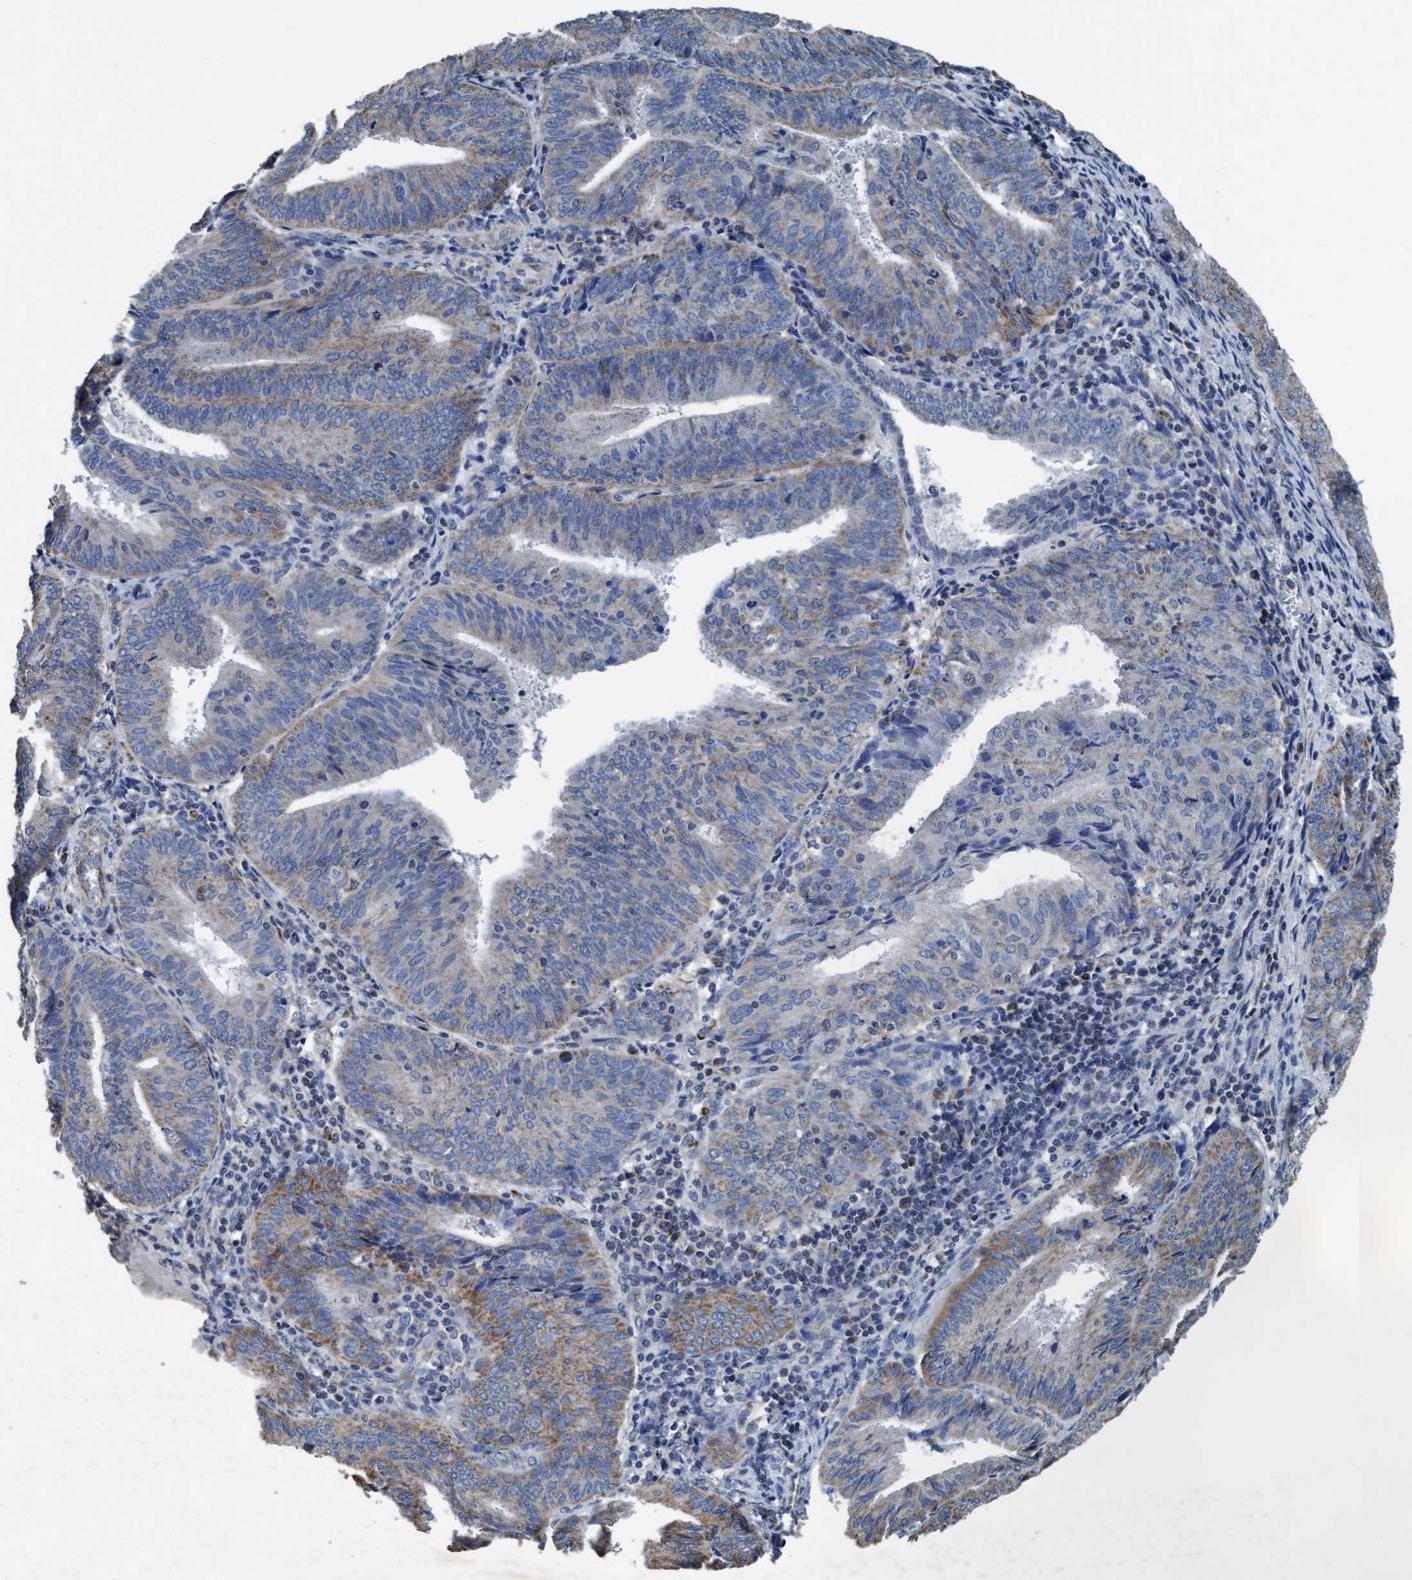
{"staining": {"intensity": "moderate", "quantity": "<25%", "location": "cytoplasmic/membranous"}, "tissue": "endometrial cancer", "cell_type": "Tumor cells", "image_type": "cancer", "snomed": [{"axis": "morphology", "description": "Adenocarcinoma, NOS"}, {"axis": "topography", "description": "Endometrium"}], "caption": "Brown immunohistochemical staining in human endometrial adenocarcinoma displays moderate cytoplasmic/membranous expression in about <25% of tumor cells.", "gene": "ANKFN1", "patient": {"sex": "female", "age": 81}}